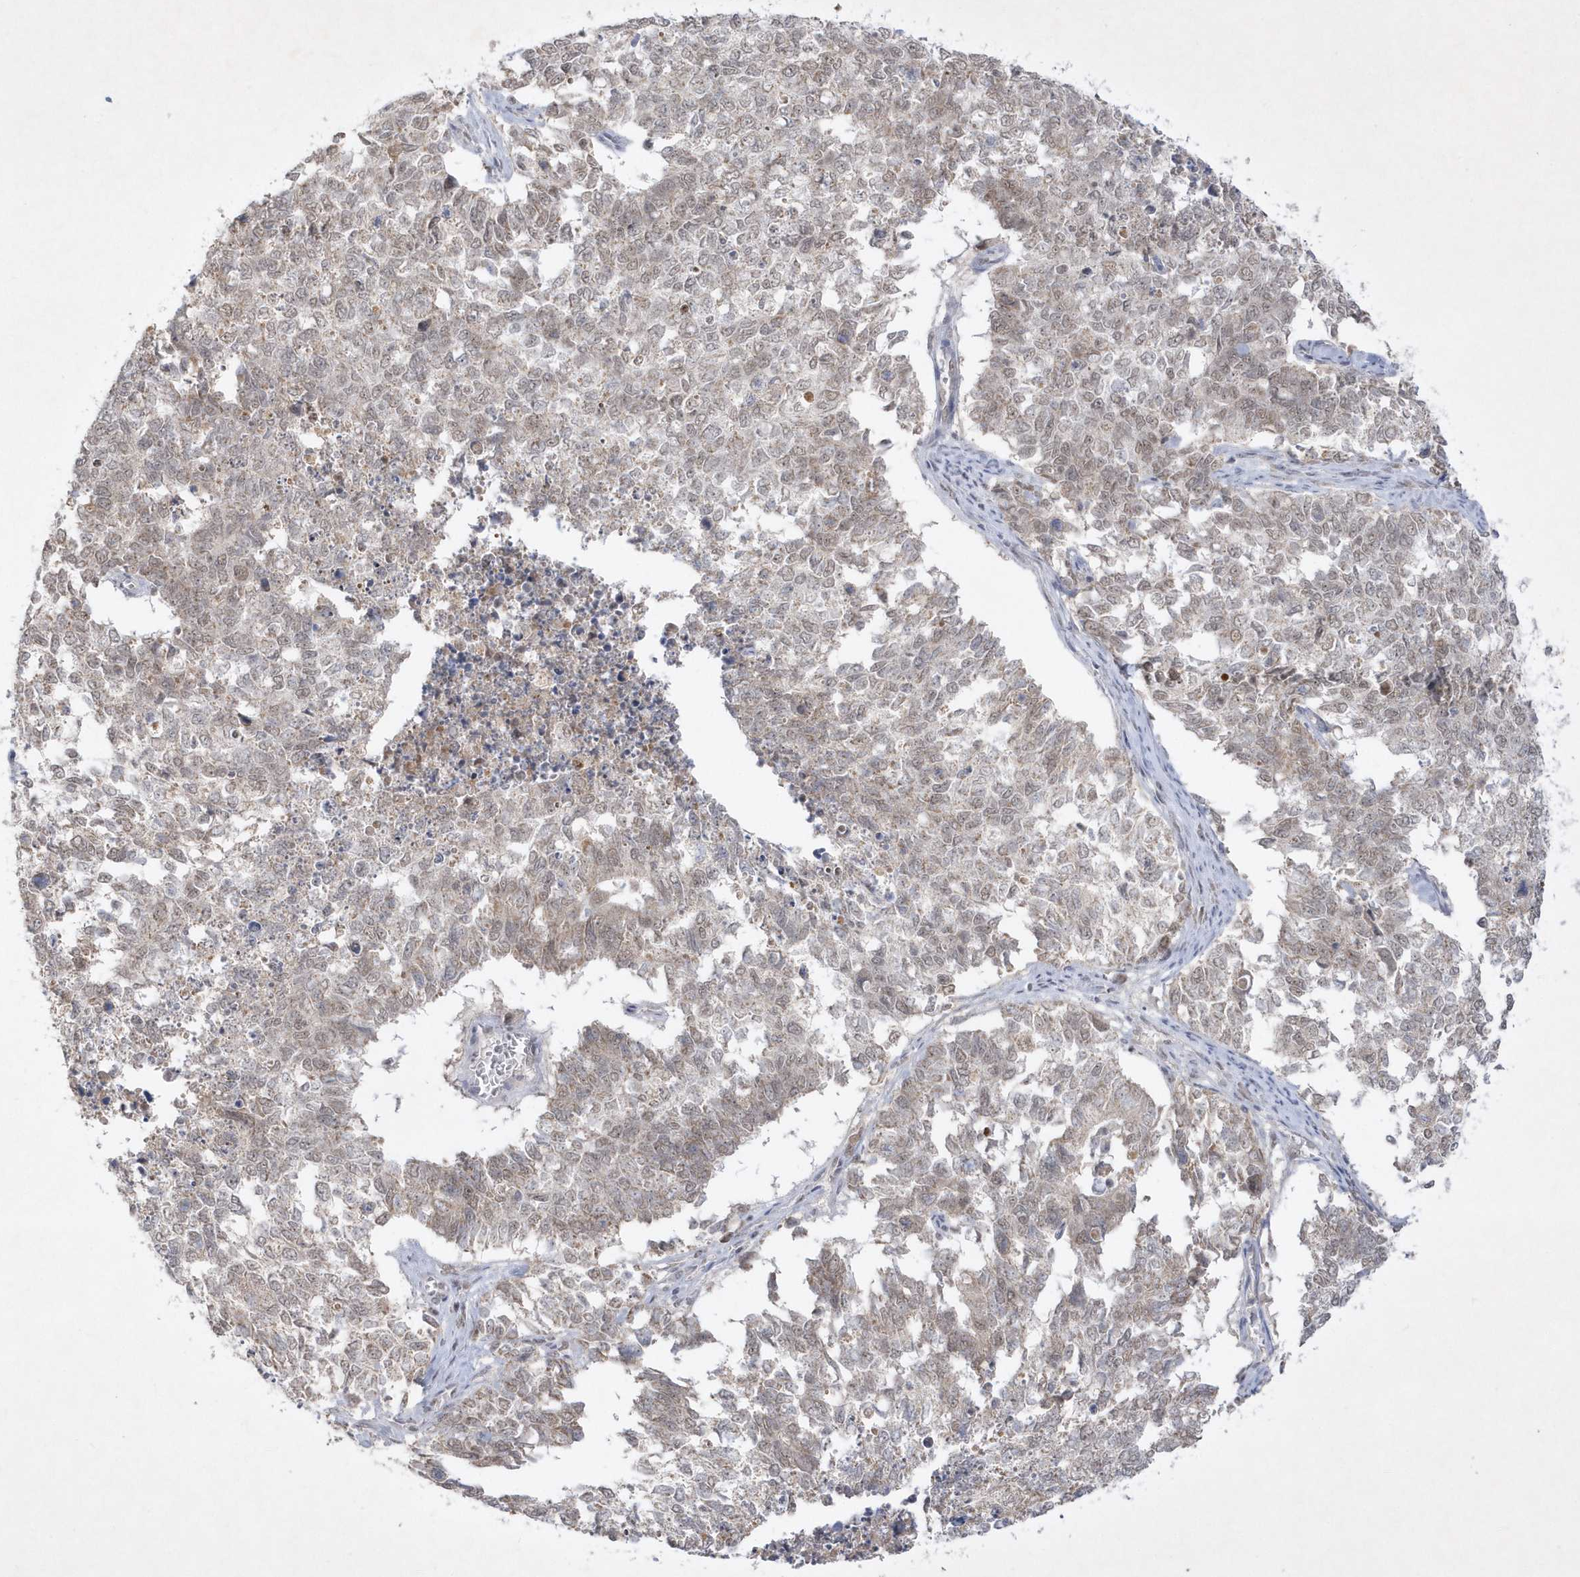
{"staining": {"intensity": "weak", "quantity": "25%-75%", "location": "nuclear"}, "tissue": "cervical cancer", "cell_type": "Tumor cells", "image_type": "cancer", "snomed": [{"axis": "morphology", "description": "Squamous cell carcinoma, NOS"}, {"axis": "topography", "description": "Cervix"}], "caption": "The histopathology image reveals staining of cervical squamous cell carcinoma, revealing weak nuclear protein expression (brown color) within tumor cells. (DAB (3,3'-diaminobenzidine) IHC with brightfield microscopy, high magnification).", "gene": "CPSF3", "patient": {"sex": "female", "age": 63}}